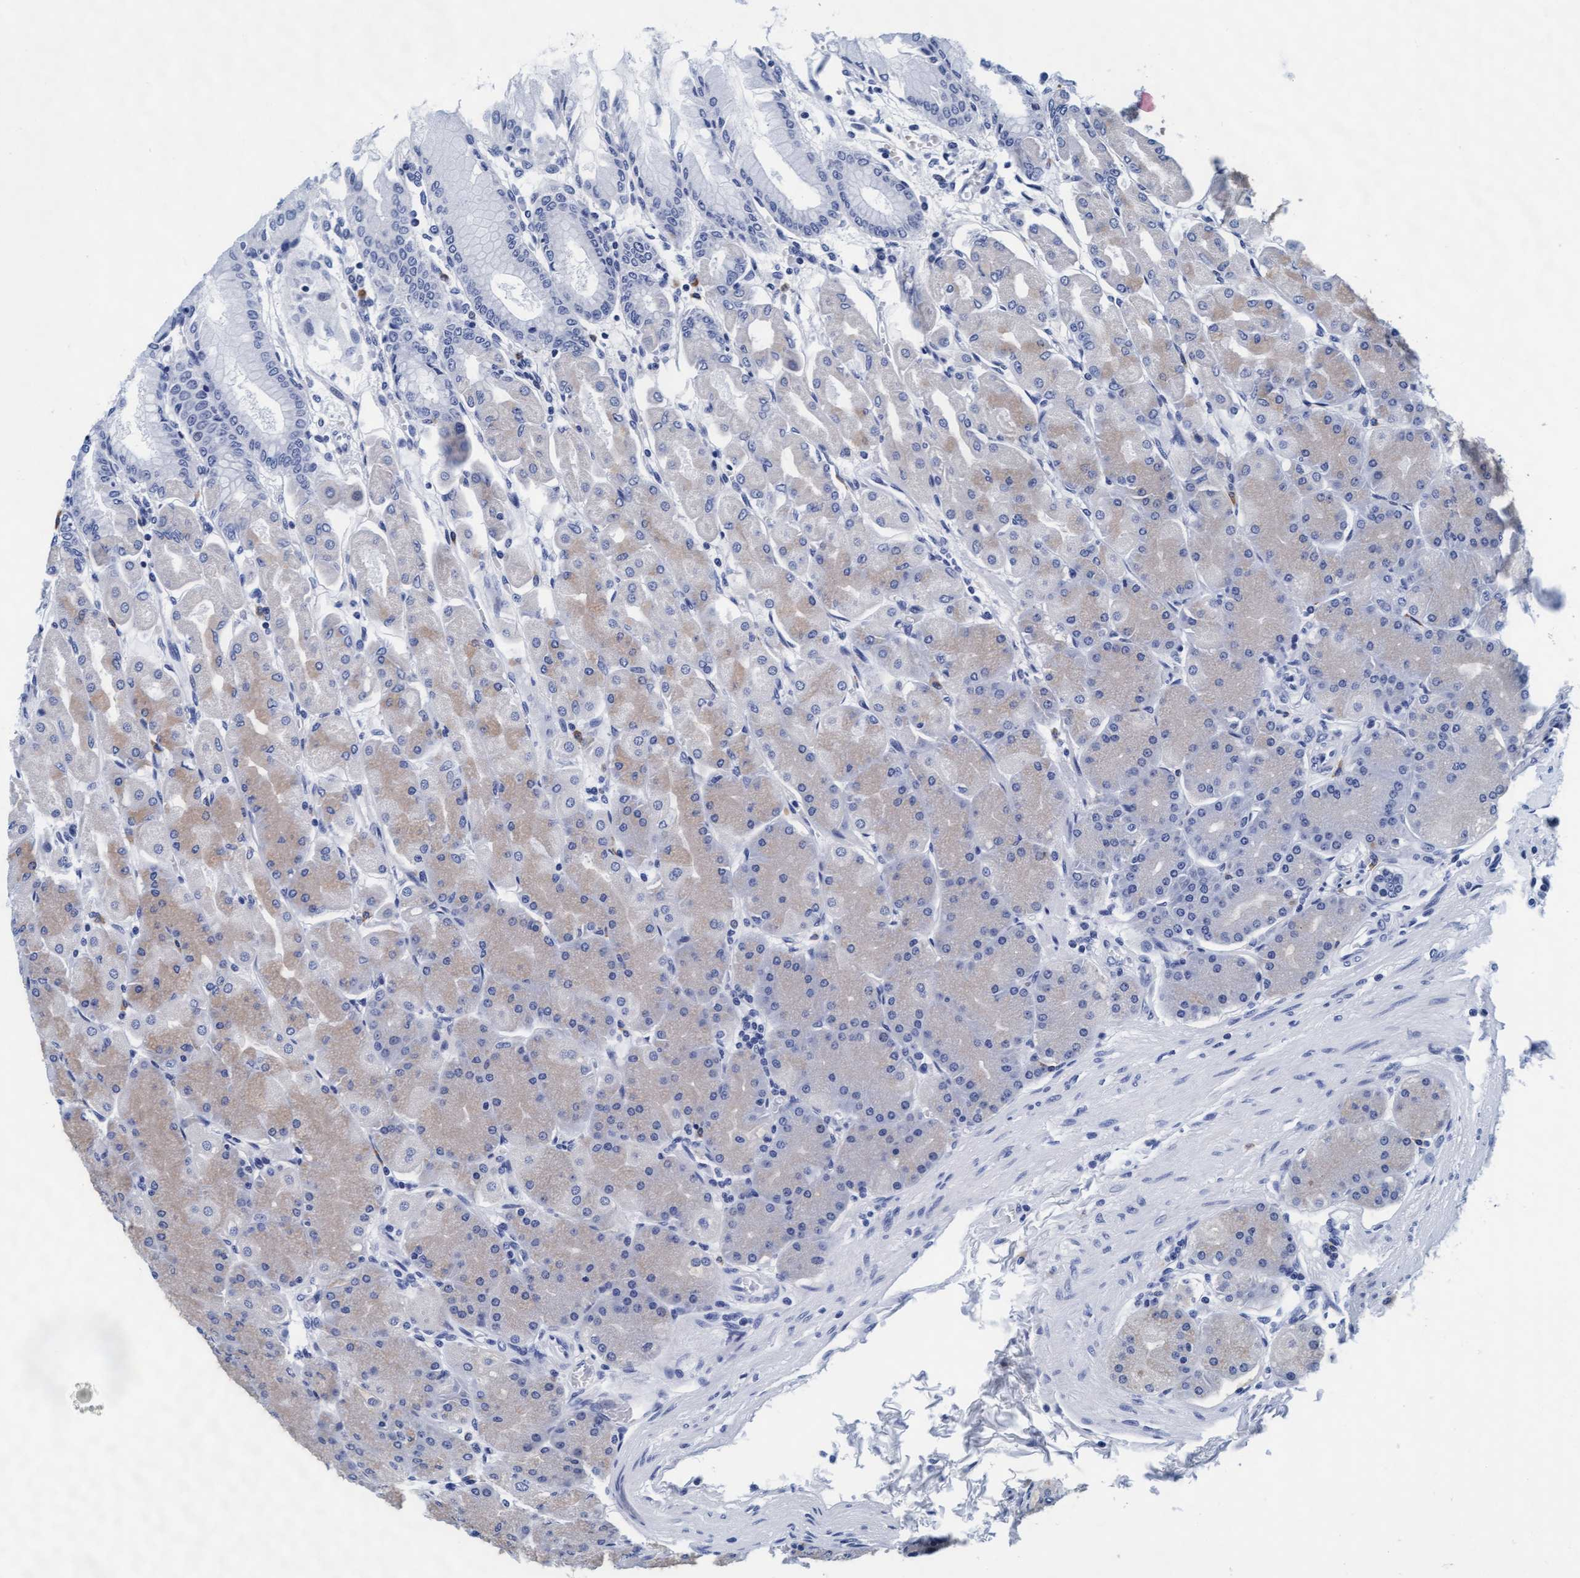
{"staining": {"intensity": "weak", "quantity": "<25%", "location": "cytoplasmic/membranous"}, "tissue": "stomach", "cell_type": "Glandular cells", "image_type": "normal", "snomed": [{"axis": "morphology", "description": "Normal tissue, NOS"}, {"axis": "topography", "description": "Stomach, upper"}], "caption": "This is an immunohistochemistry (IHC) photomicrograph of benign stomach. There is no expression in glandular cells.", "gene": "ARSG", "patient": {"sex": "female", "age": 56}}